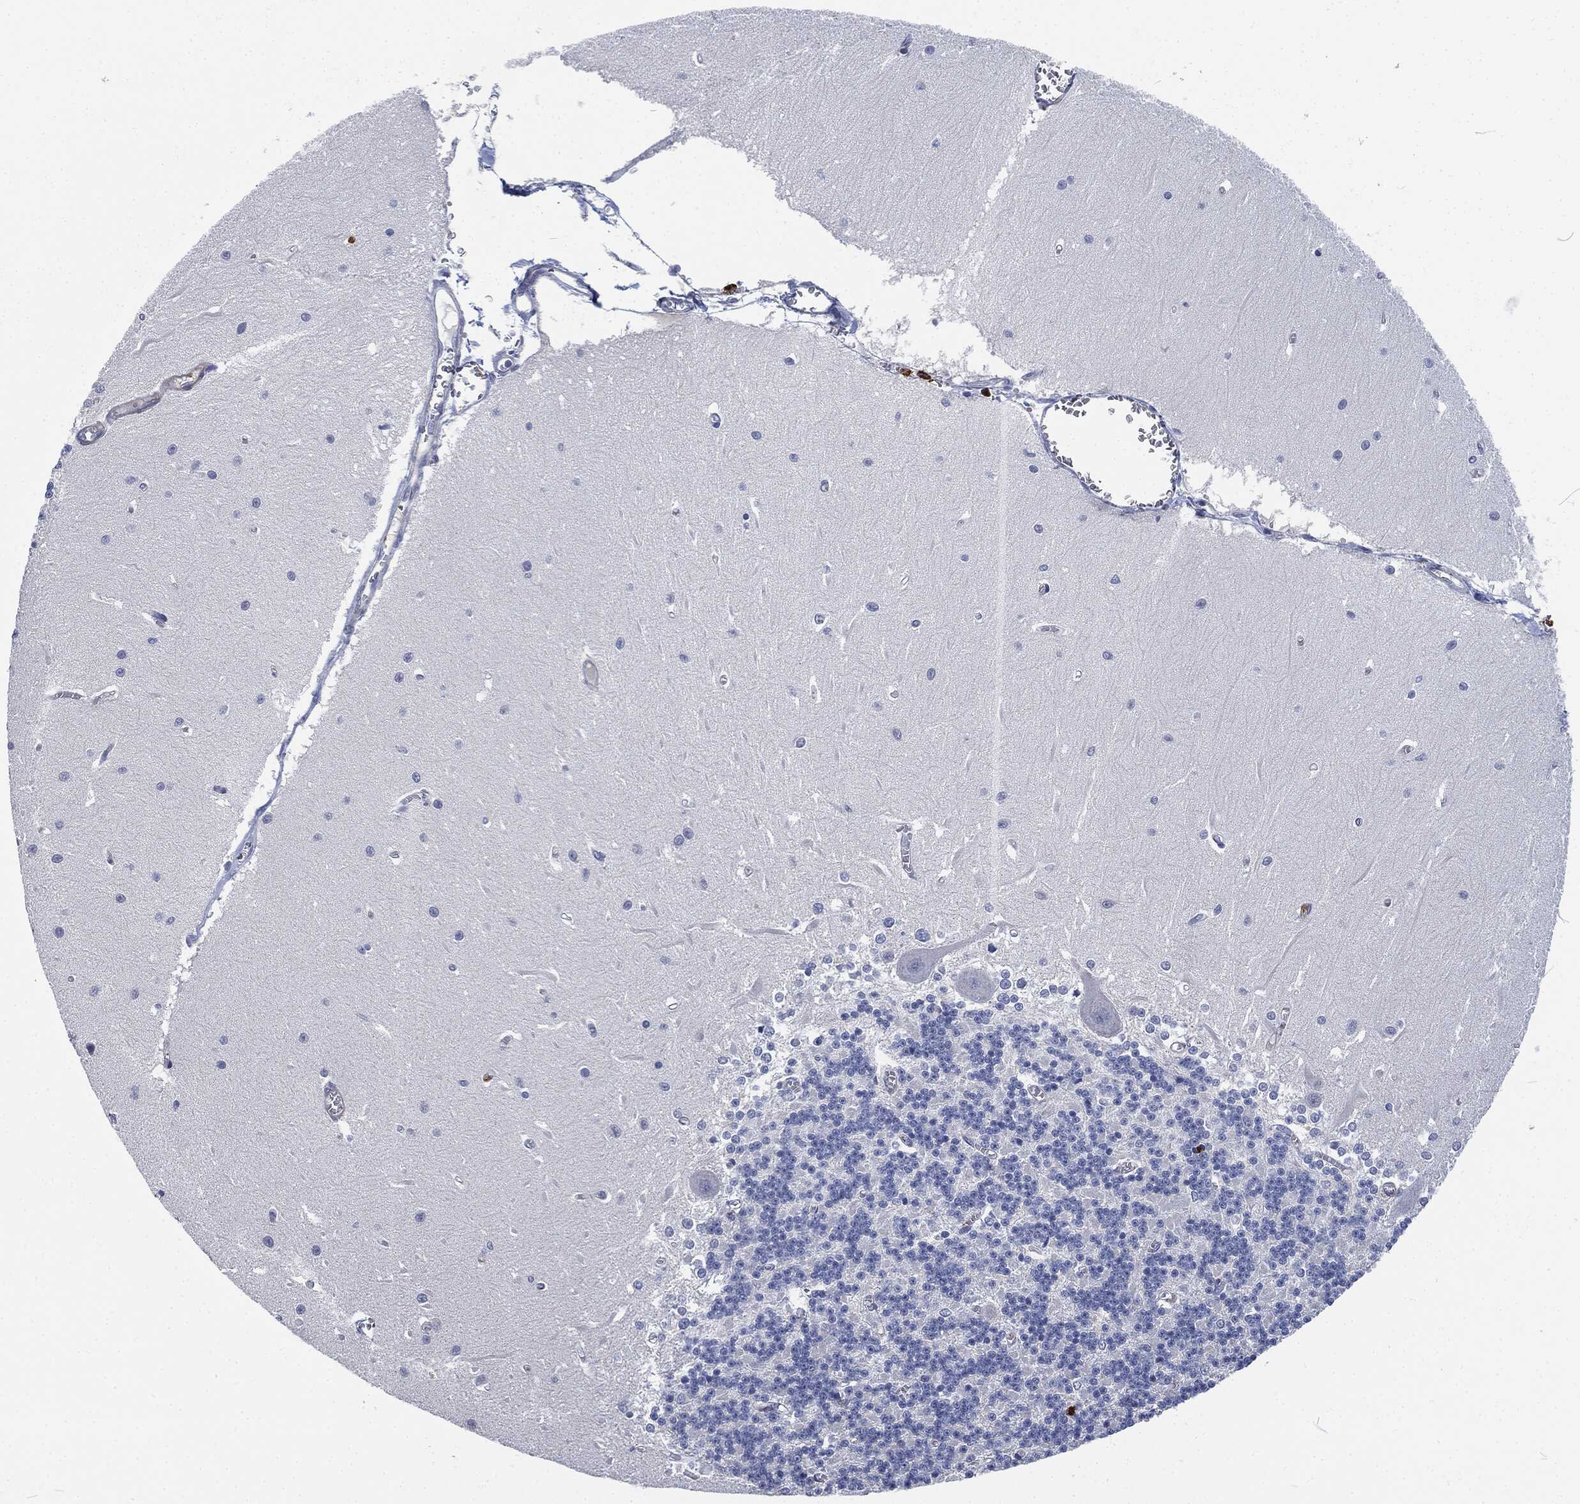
{"staining": {"intensity": "negative", "quantity": "none", "location": "none"}, "tissue": "cerebellum", "cell_type": "Cells in granular layer", "image_type": "normal", "snomed": [{"axis": "morphology", "description": "Normal tissue, NOS"}, {"axis": "topography", "description": "Cerebellum"}], "caption": "Immunohistochemistry (IHC) photomicrograph of benign cerebellum: human cerebellum stained with DAB (3,3'-diaminobenzidine) exhibits no significant protein expression in cells in granular layer.", "gene": "MPO", "patient": {"sex": "male", "age": 37}}